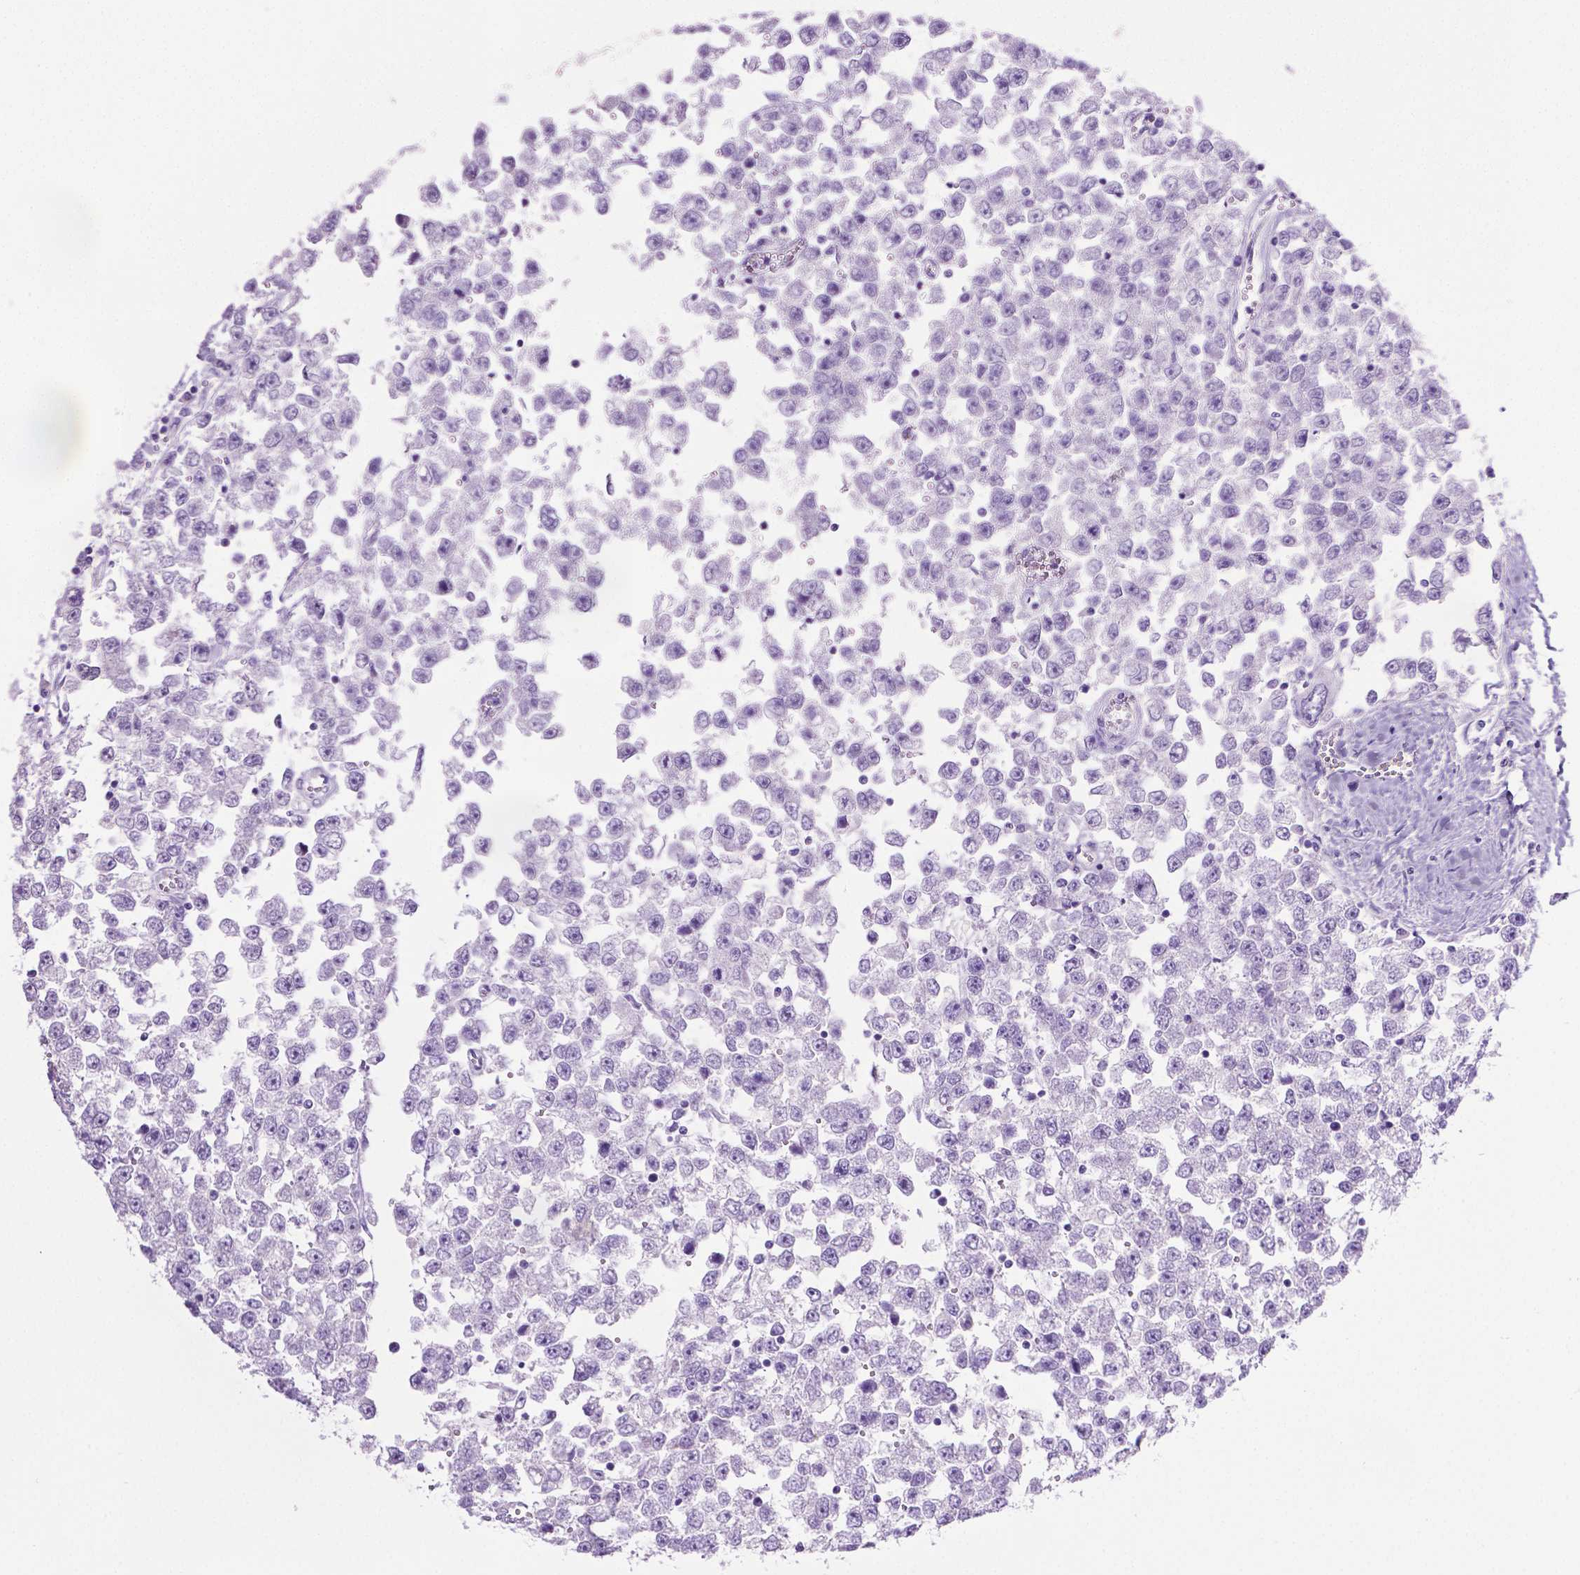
{"staining": {"intensity": "negative", "quantity": "none", "location": "none"}, "tissue": "testis cancer", "cell_type": "Tumor cells", "image_type": "cancer", "snomed": [{"axis": "morphology", "description": "Seminoma, NOS"}, {"axis": "topography", "description": "Testis"}], "caption": "Immunohistochemical staining of human testis cancer demonstrates no significant expression in tumor cells.", "gene": "LELP1", "patient": {"sex": "male", "age": 34}}